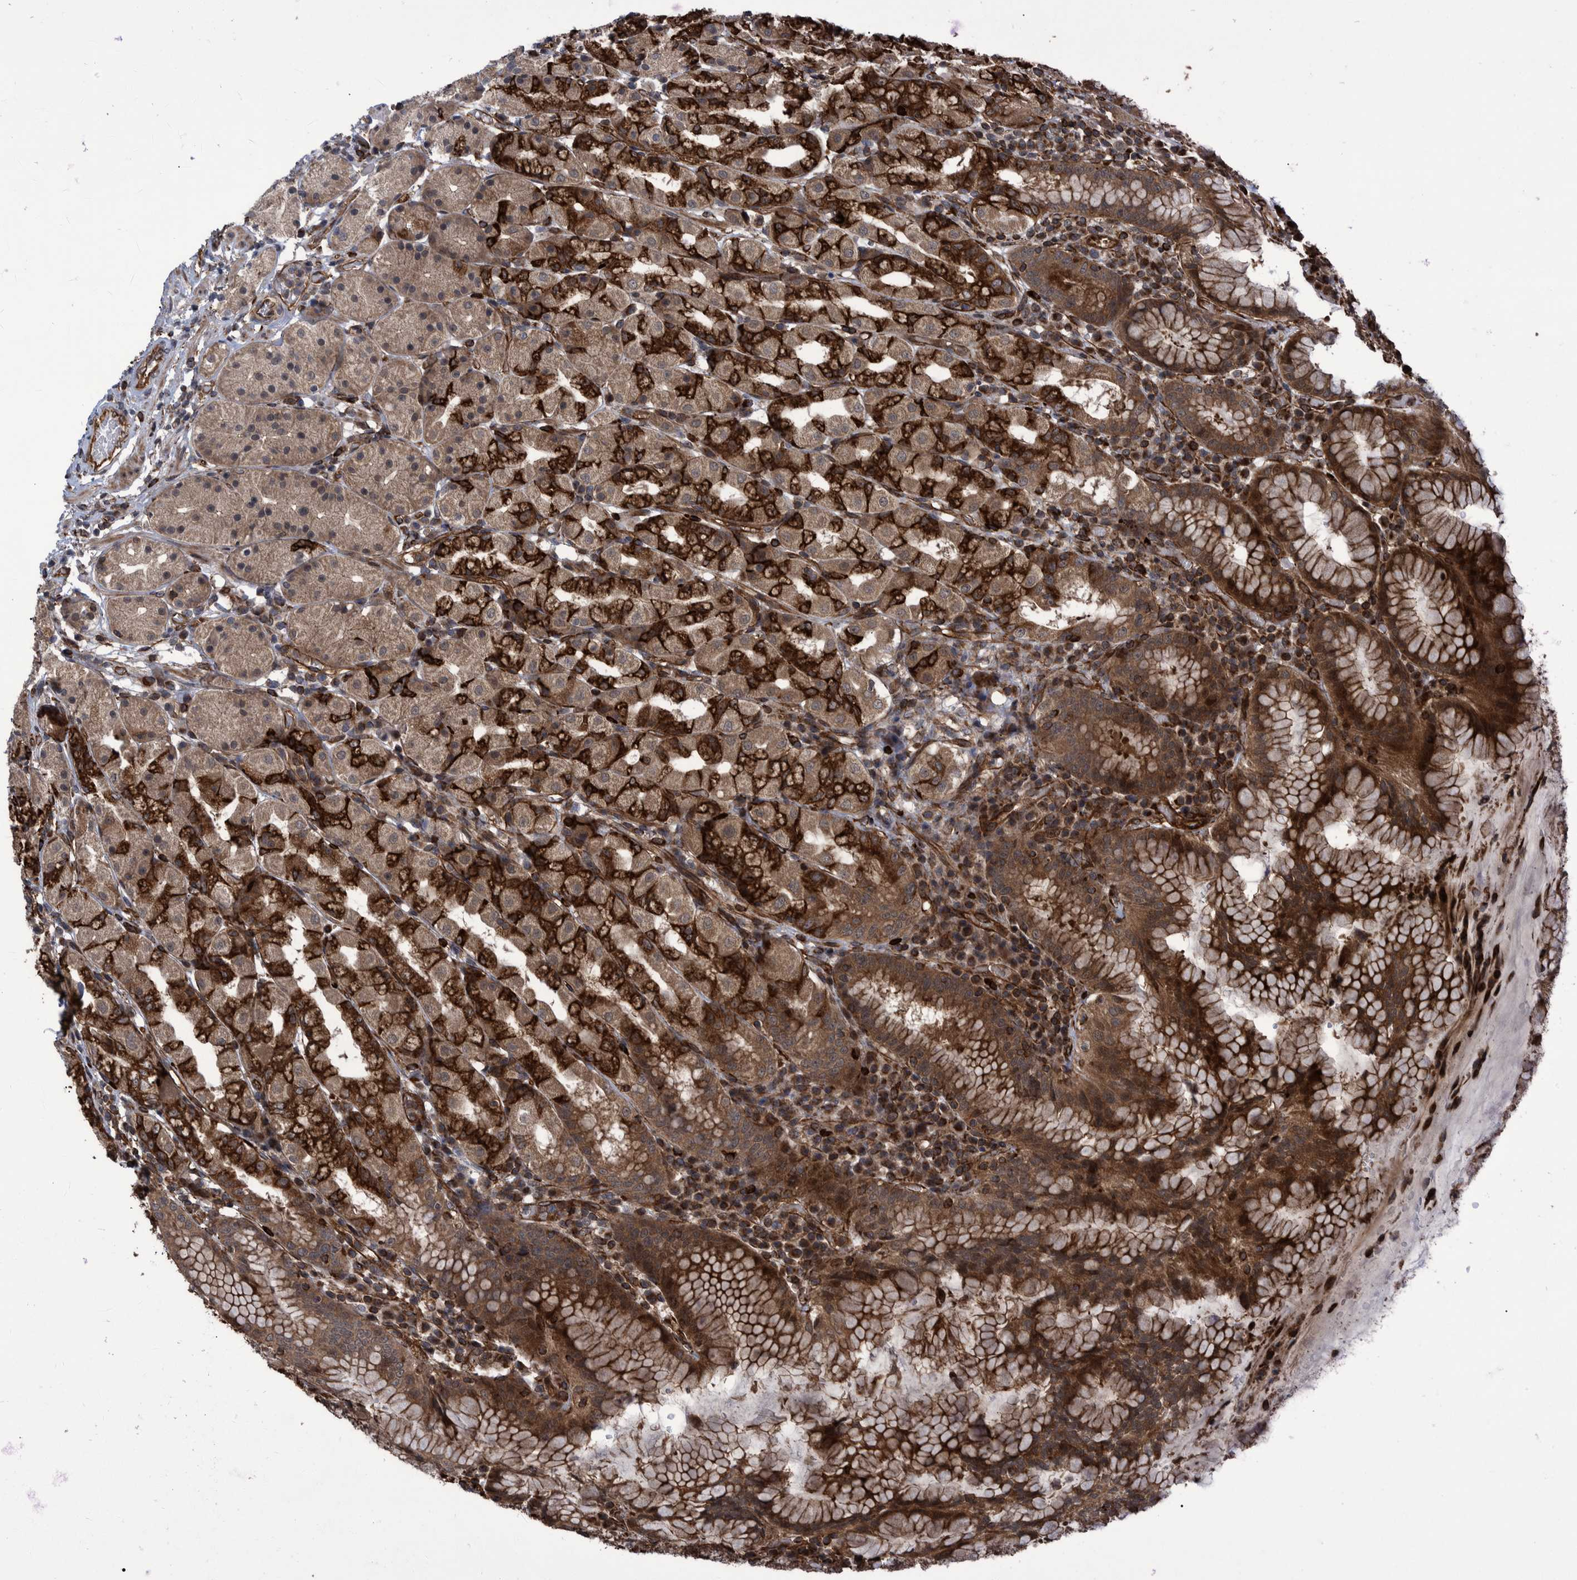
{"staining": {"intensity": "strong", "quantity": ">75%", "location": "cytoplasmic/membranous"}, "tissue": "stomach", "cell_type": "Glandular cells", "image_type": "normal", "snomed": [{"axis": "morphology", "description": "Normal tissue, NOS"}, {"axis": "topography", "description": "Stomach, lower"}], "caption": "A brown stain shows strong cytoplasmic/membranous expression of a protein in glandular cells of benign human stomach.", "gene": "TNFRSF10B", "patient": {"sex": "female", "age": 56}}